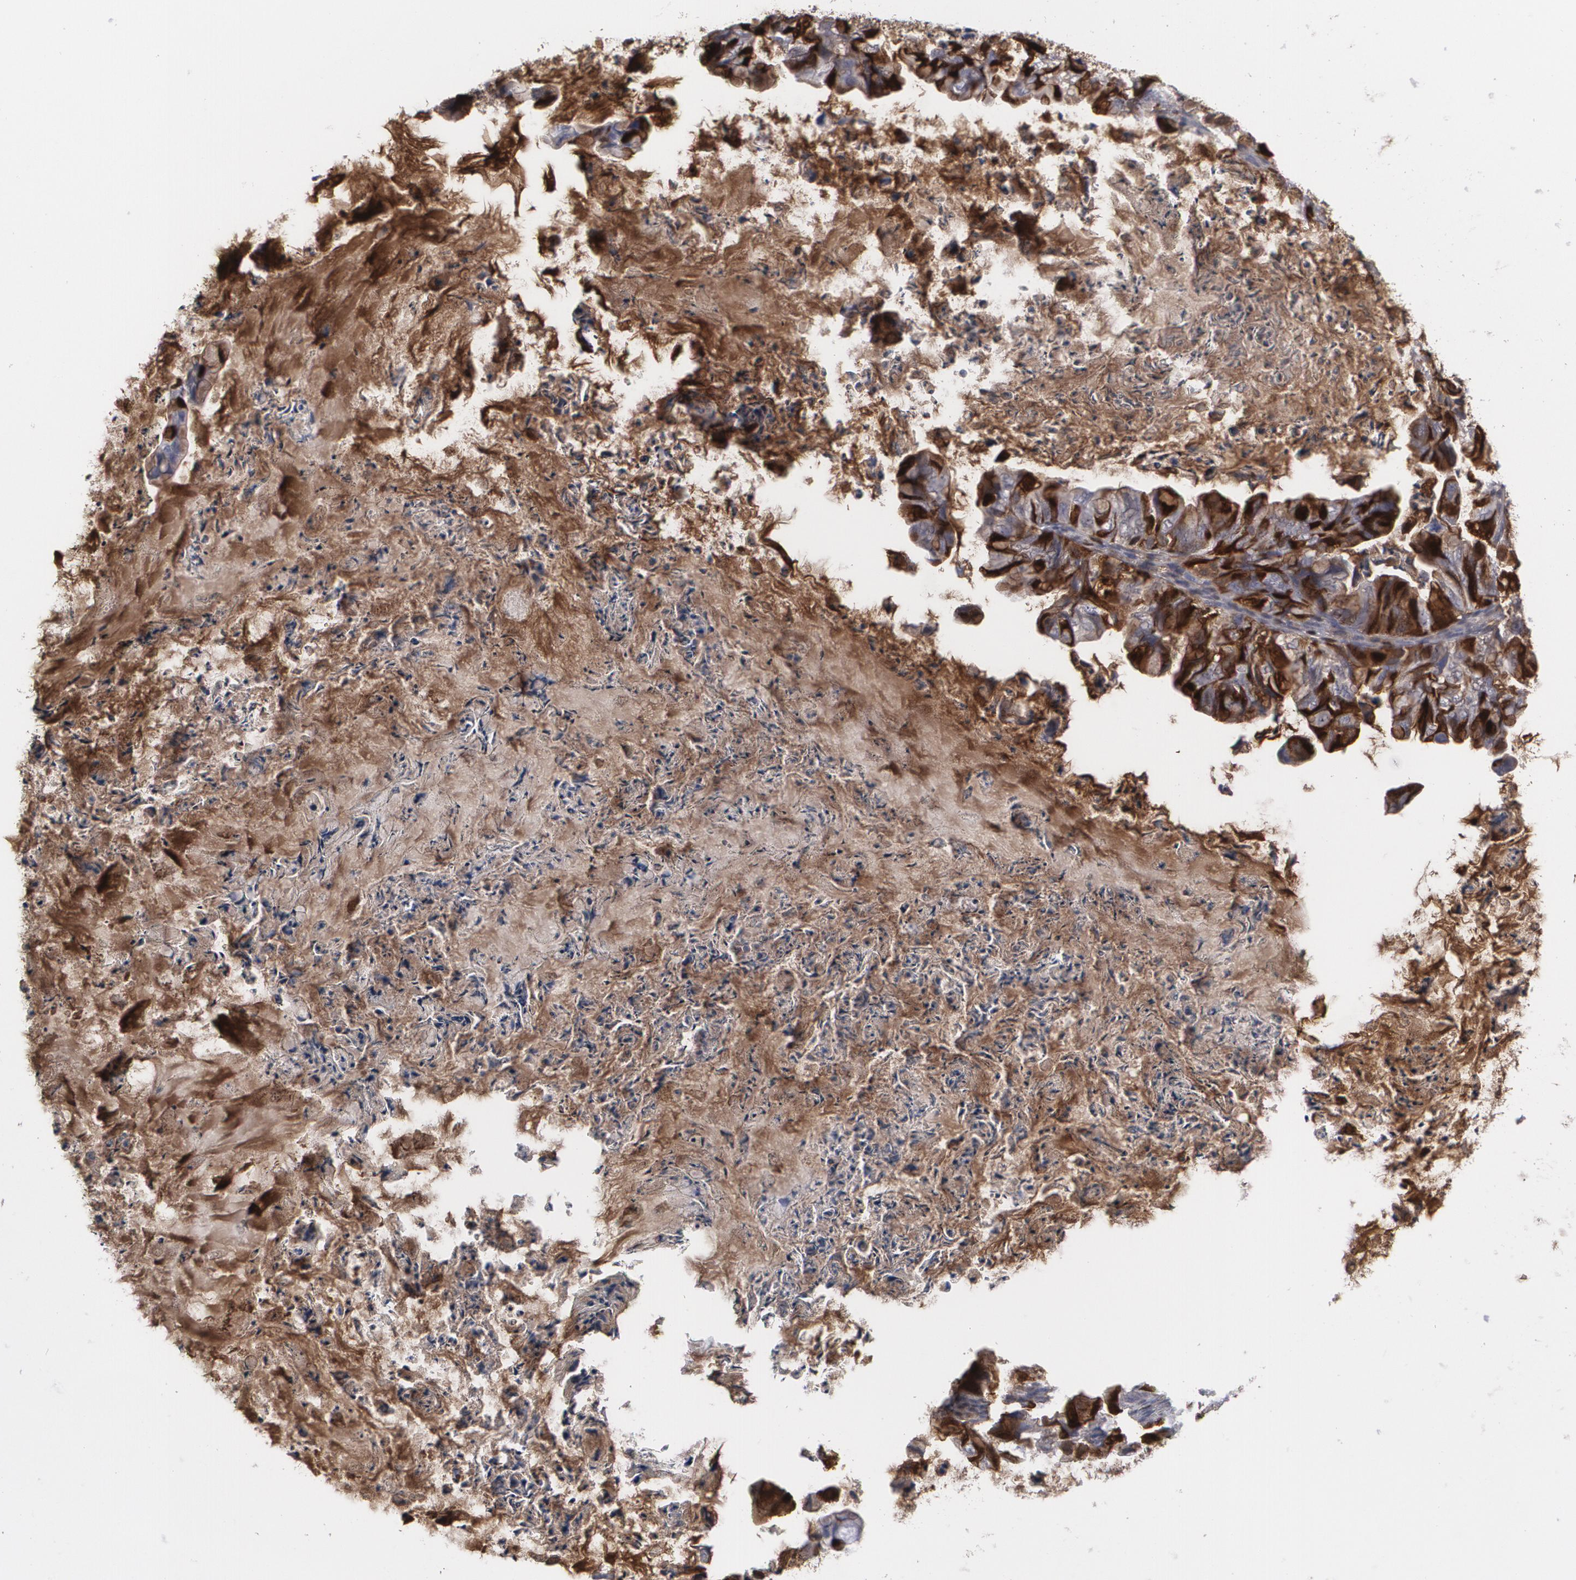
{"staining": {"intensity": "moderate", "quantity": "<25%", "location": "cytoplasmic/membranous"}, "tissue": "ovarian cancer", "cell_type": "Tumor cells", "image_type": "cancer", "snomed": [{"axis": "morphology", "description": "Cystadenocarcinoma, serous, NOS"}, {"axis": "topography", "description": "Ovary"}], "caption": "This is a micrograph of IHC staining of ovarian cancer, which shows moderate positivity in the cytoplasmic/membranous of tumor cells.", "gene": "LRG1", "patient": {"sex": "female", "age": 71}}